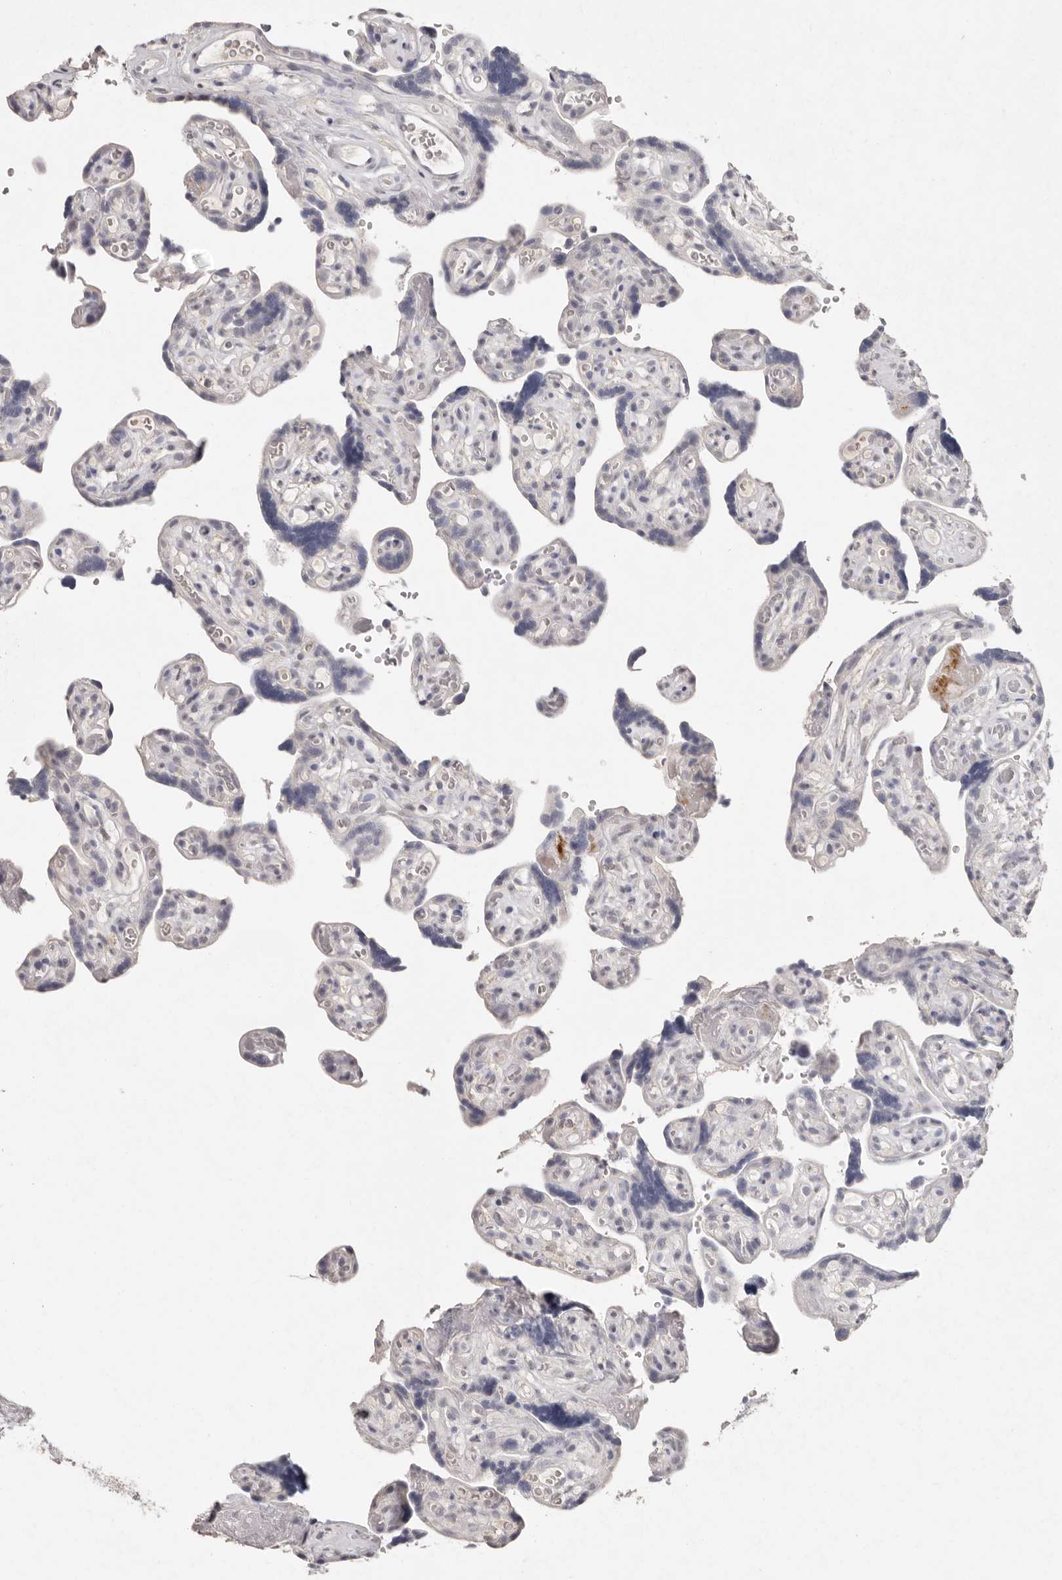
{"staining": {"intensity": "negative", "quantity": "none", "location": "none"}, "tissue": "placenta", "cell_type": "Decidual cells", "image_type": "normal", "snomed": [{"axis": "morphology", "description": "Normal tissue, NOS"}, {"axis": "topography", "description": "Placenta"}], "caption": "Immunohistochemistry histopathology image of benign placenta: human placenta stained with DAB displays no significant protein staining in decidual cells. The staining is performed using DAB brown chromogen with nuclei counter-stained in using hematoxylin.", "gene": "FAM185A", "patient": {"sex": "female", "age": 30}}